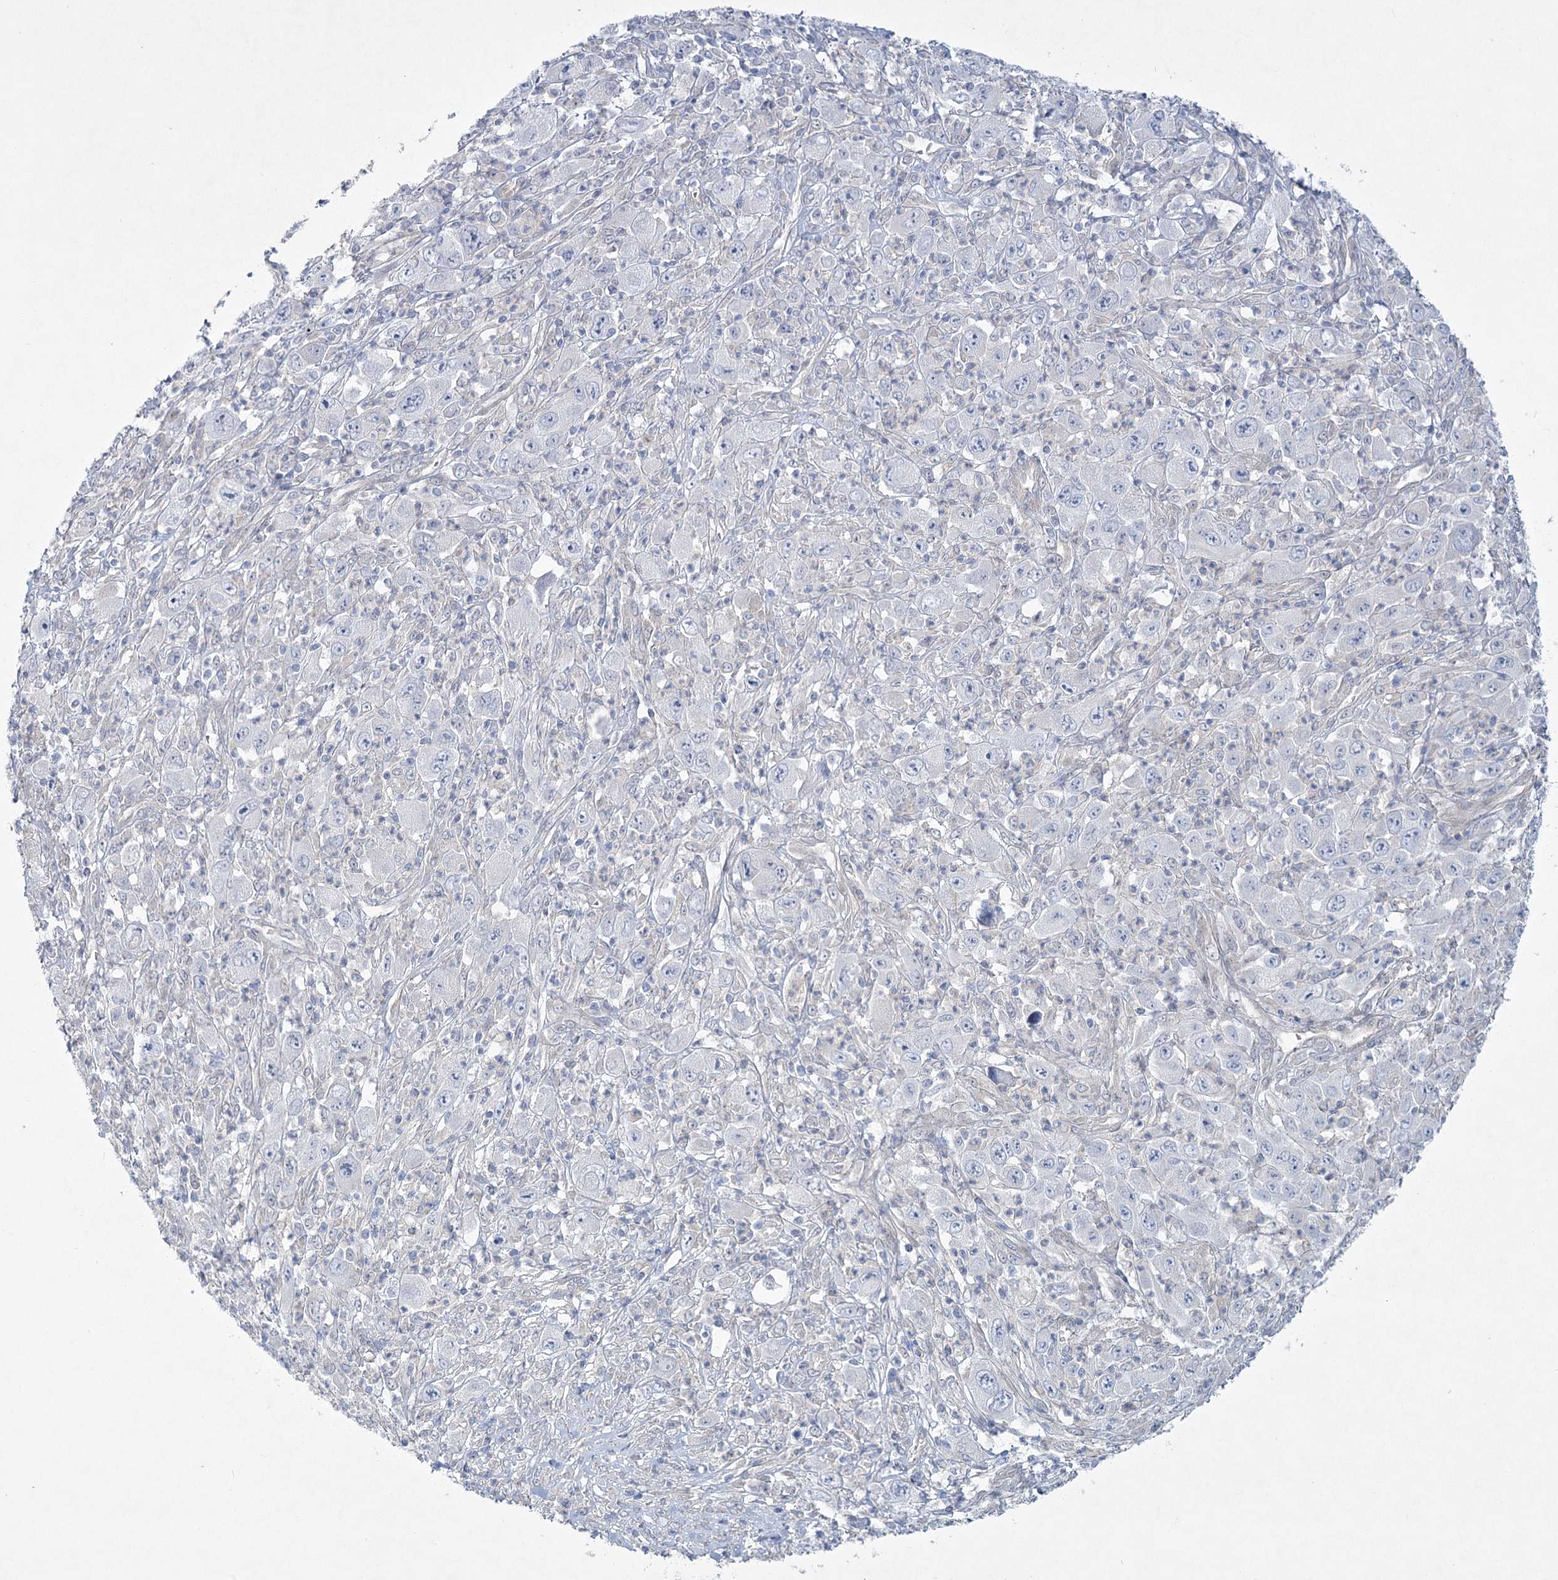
{"staining": {"intensity": "negative", "quantity": "none", "location": "none"}, "tissue": "melanoma", "cell_type": "Tumor cells", "image_type": "cancer", "snomed": [{"axis": "morphology", "description": "Malignant melanoma, Metastatic site"}, {"axis": "topography", "description": "Skin"}], "caption": "This is an IHC micrograph of human melanoma. There is no staining in tumor cells.", "gene": "AAMDC", "patient": {"sex": "female", "age": 56}}